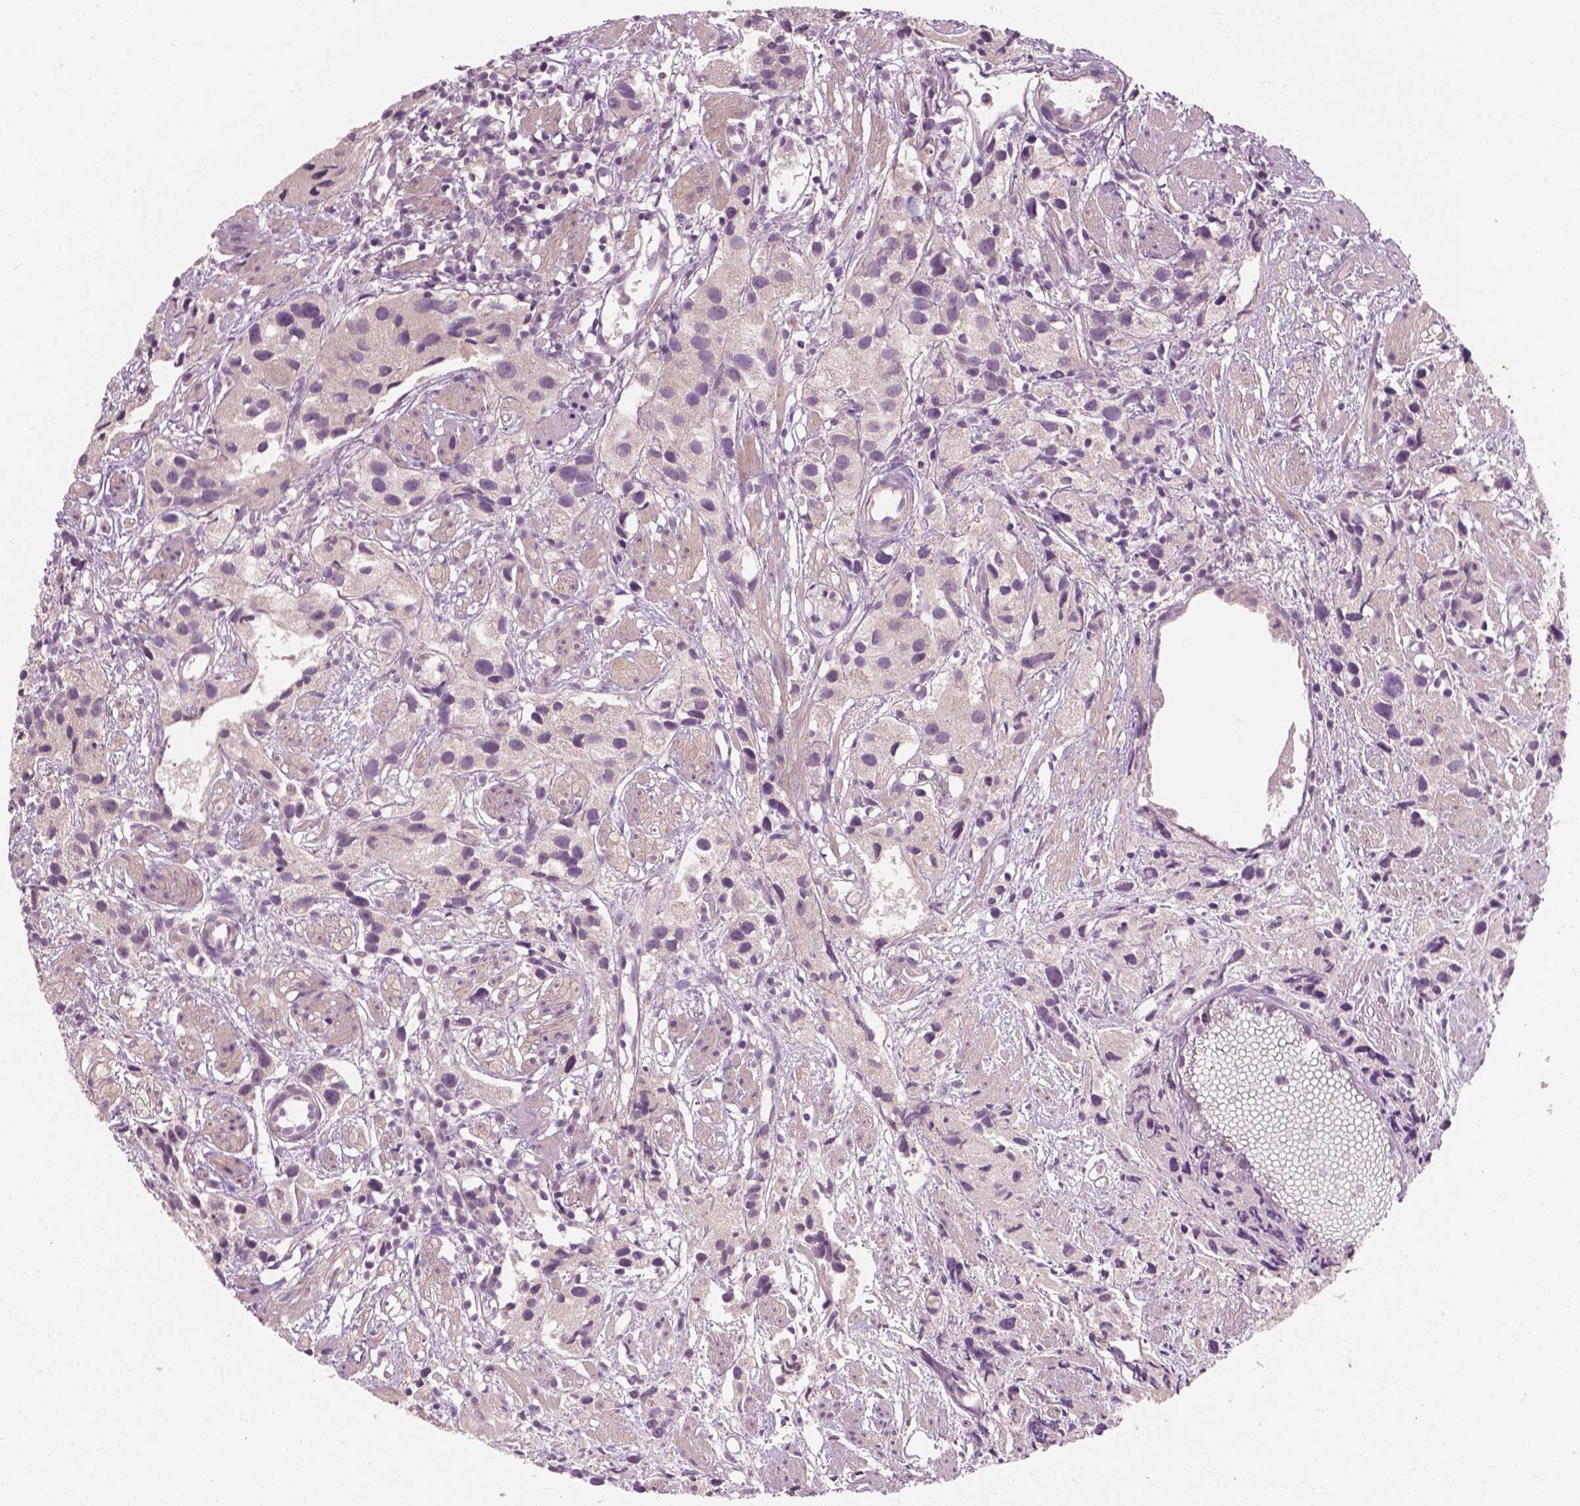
{"staining": {"intensity": "negative", "quantity": "none", "location": "none"}, "tissue": "prostate cancer", "cell_type": "Tumor cells", "image_type": "cancer", "snomed": [{"axis": "morphology", "description": "Adenocarcinoma, High grade"}, {"axis": "topography", "description": "Prostate"}], "caption": "Photomicrograph shows no significant protein expression in tumor cells of prostate high-grade adenocarcinoma. Brightfield microscopy of immunohistochemistry stained with DAB (brown) and hematoxylin (blue), captured at high magnification.", "gene": "KRT17", "patient": {"sex": "male", "age": 68}}